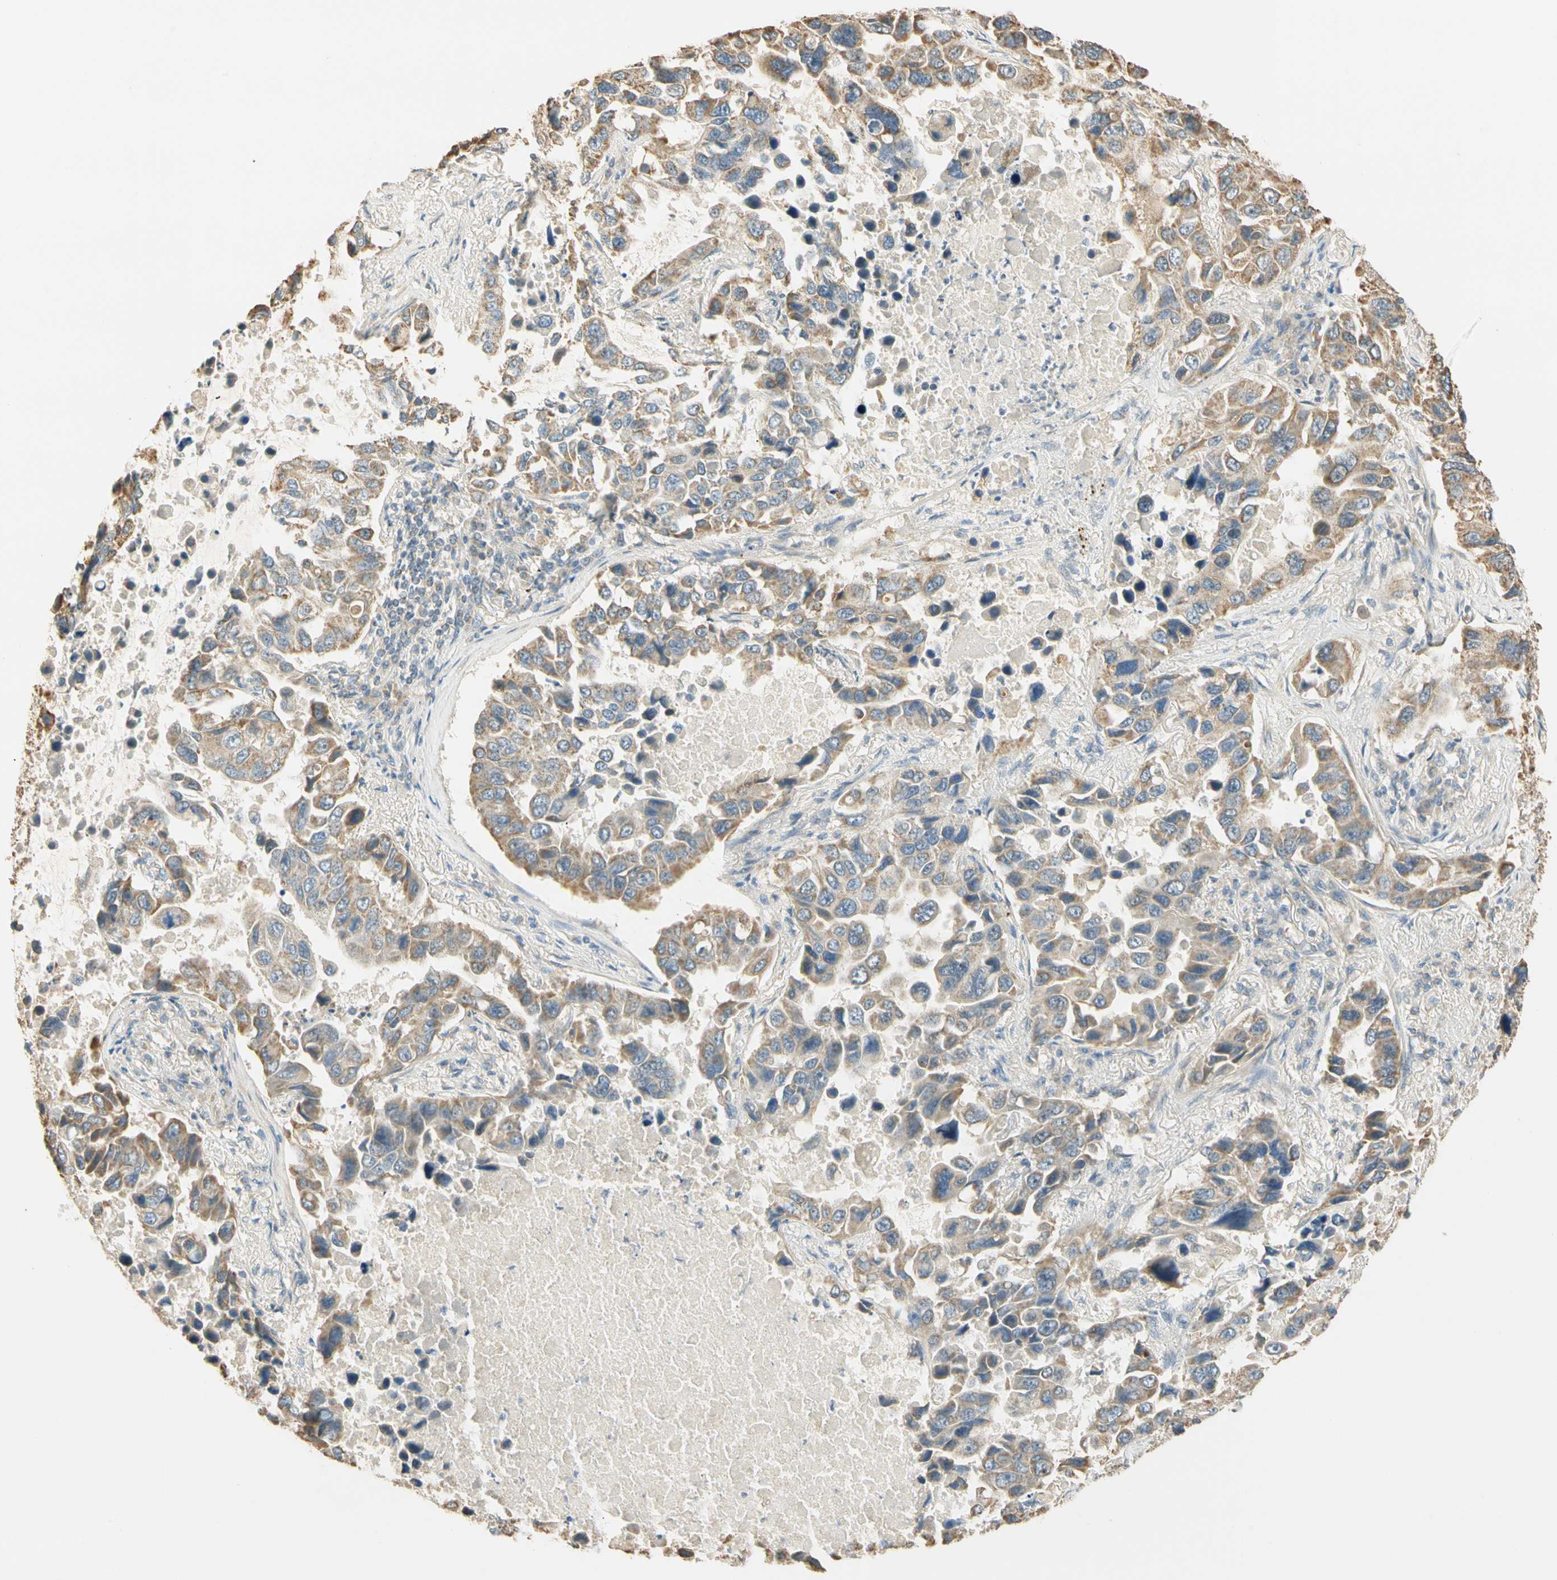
{"staining": {"intensity": "weak", "quantity": "25%-75%", "location": "cytoplasmic/membranous"}, "tissue": "lung cancer", "cell_type": "Tumor cells", "image_type": "cancer", "snomed": [{"axis": "morphology", "description": "Adenocarcinoma, NOS"}, {"axis": "topography", "description": "Lung"}], "caption": "IHC of human lung adenocarcinoma shows low levels of weak cytoplasmic/membranous positivity in approximately 25%-75% of tumor cells.", "gene": "RAD18", "patient": {"sex": "male", "age": 64}}